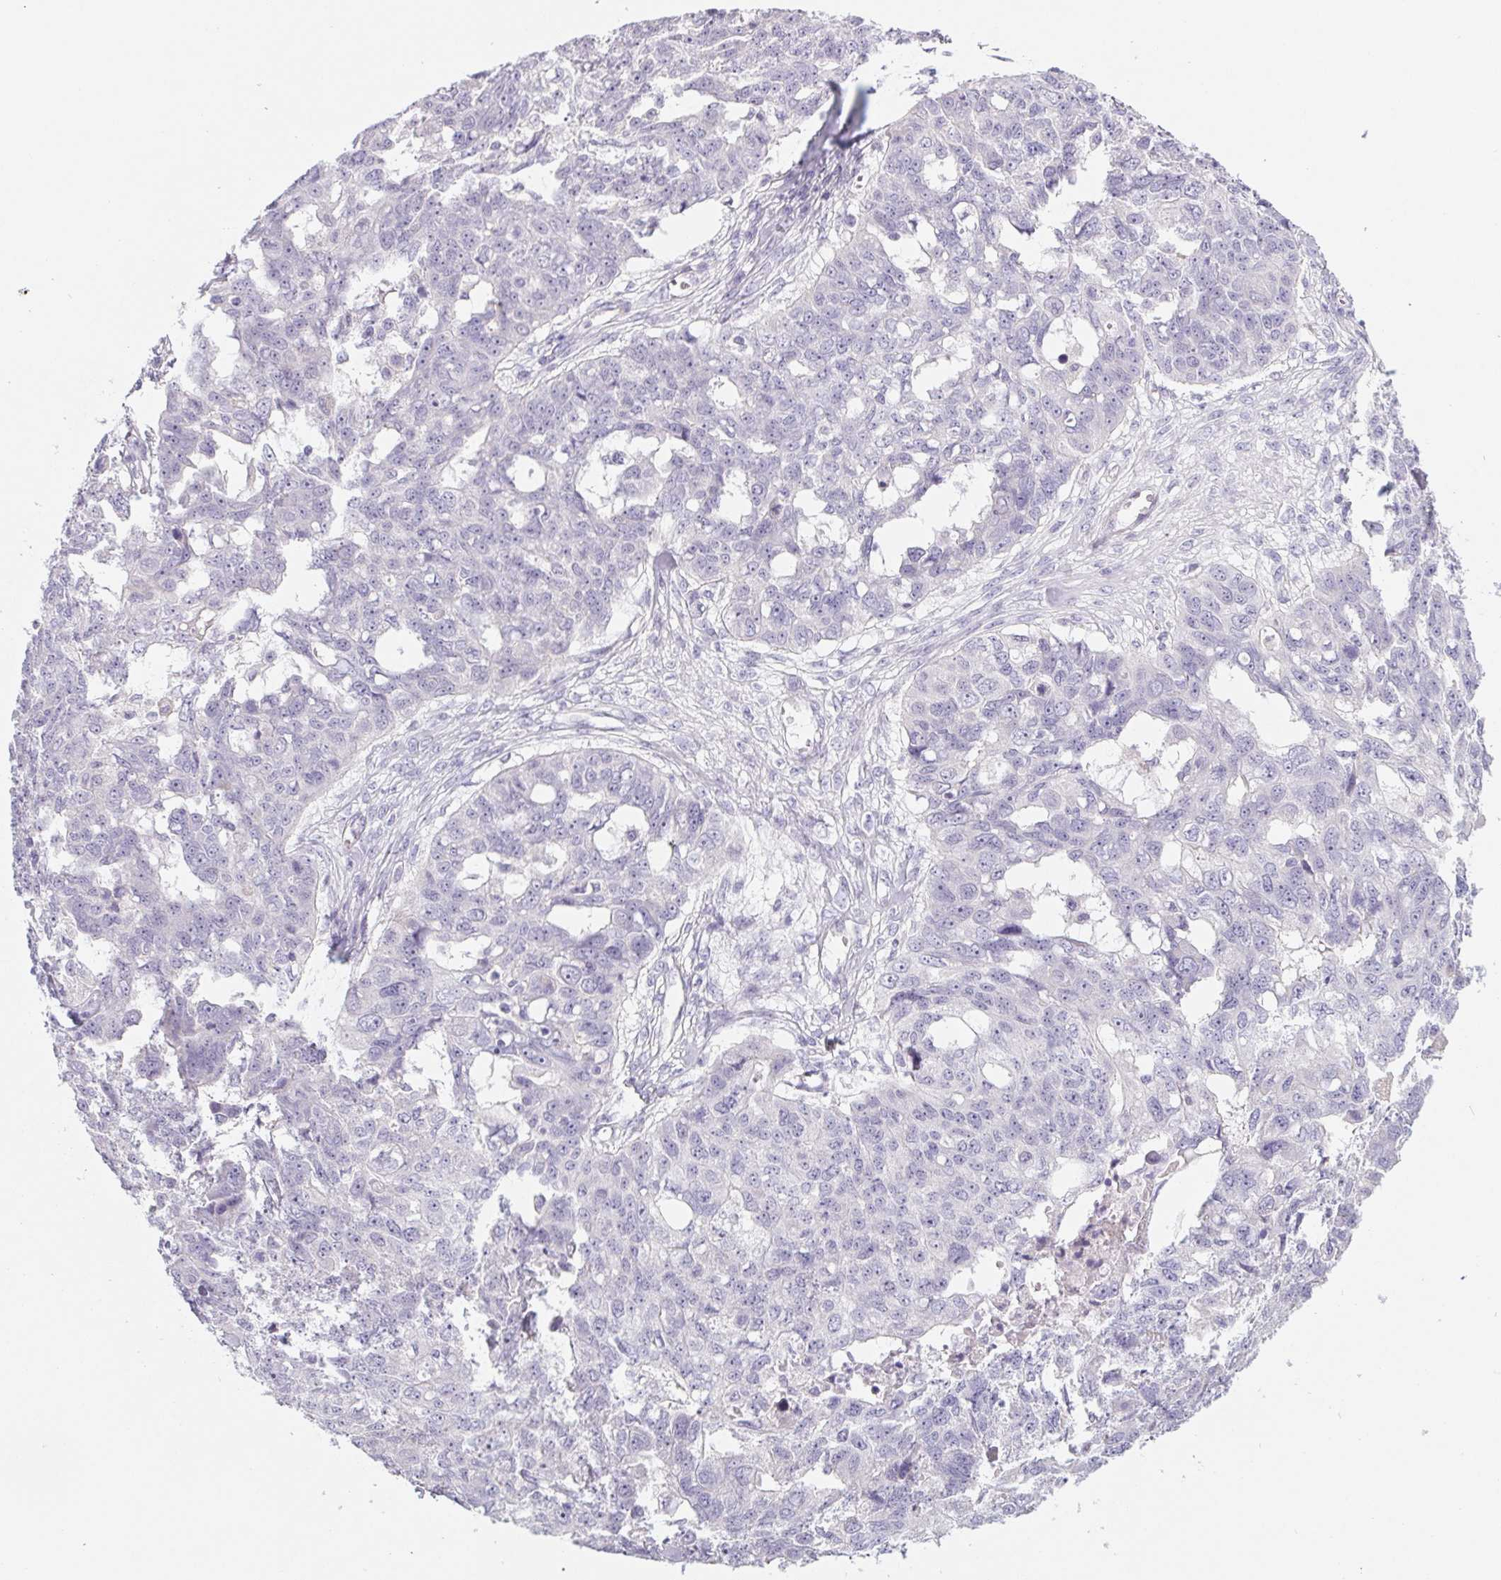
{"staining": {"intensity": "negative", "quantity": "none", "location": "none"}, "tissue": "ovarian cancer", "cell_type": "Tumor cells", "image_type": "cancer", "snomed": [{"axis": "morphology", "description": "Carcinoma, endometroid"}, {"axis": "topography", "description": "Ovary"}], "caption": "Immunohistochemical staining of human endometroid carcinoma (ovarian) shows no significant expression in tumor cells.", "gene": "LPA", "patient": {"sex": "female", "age": 70}}